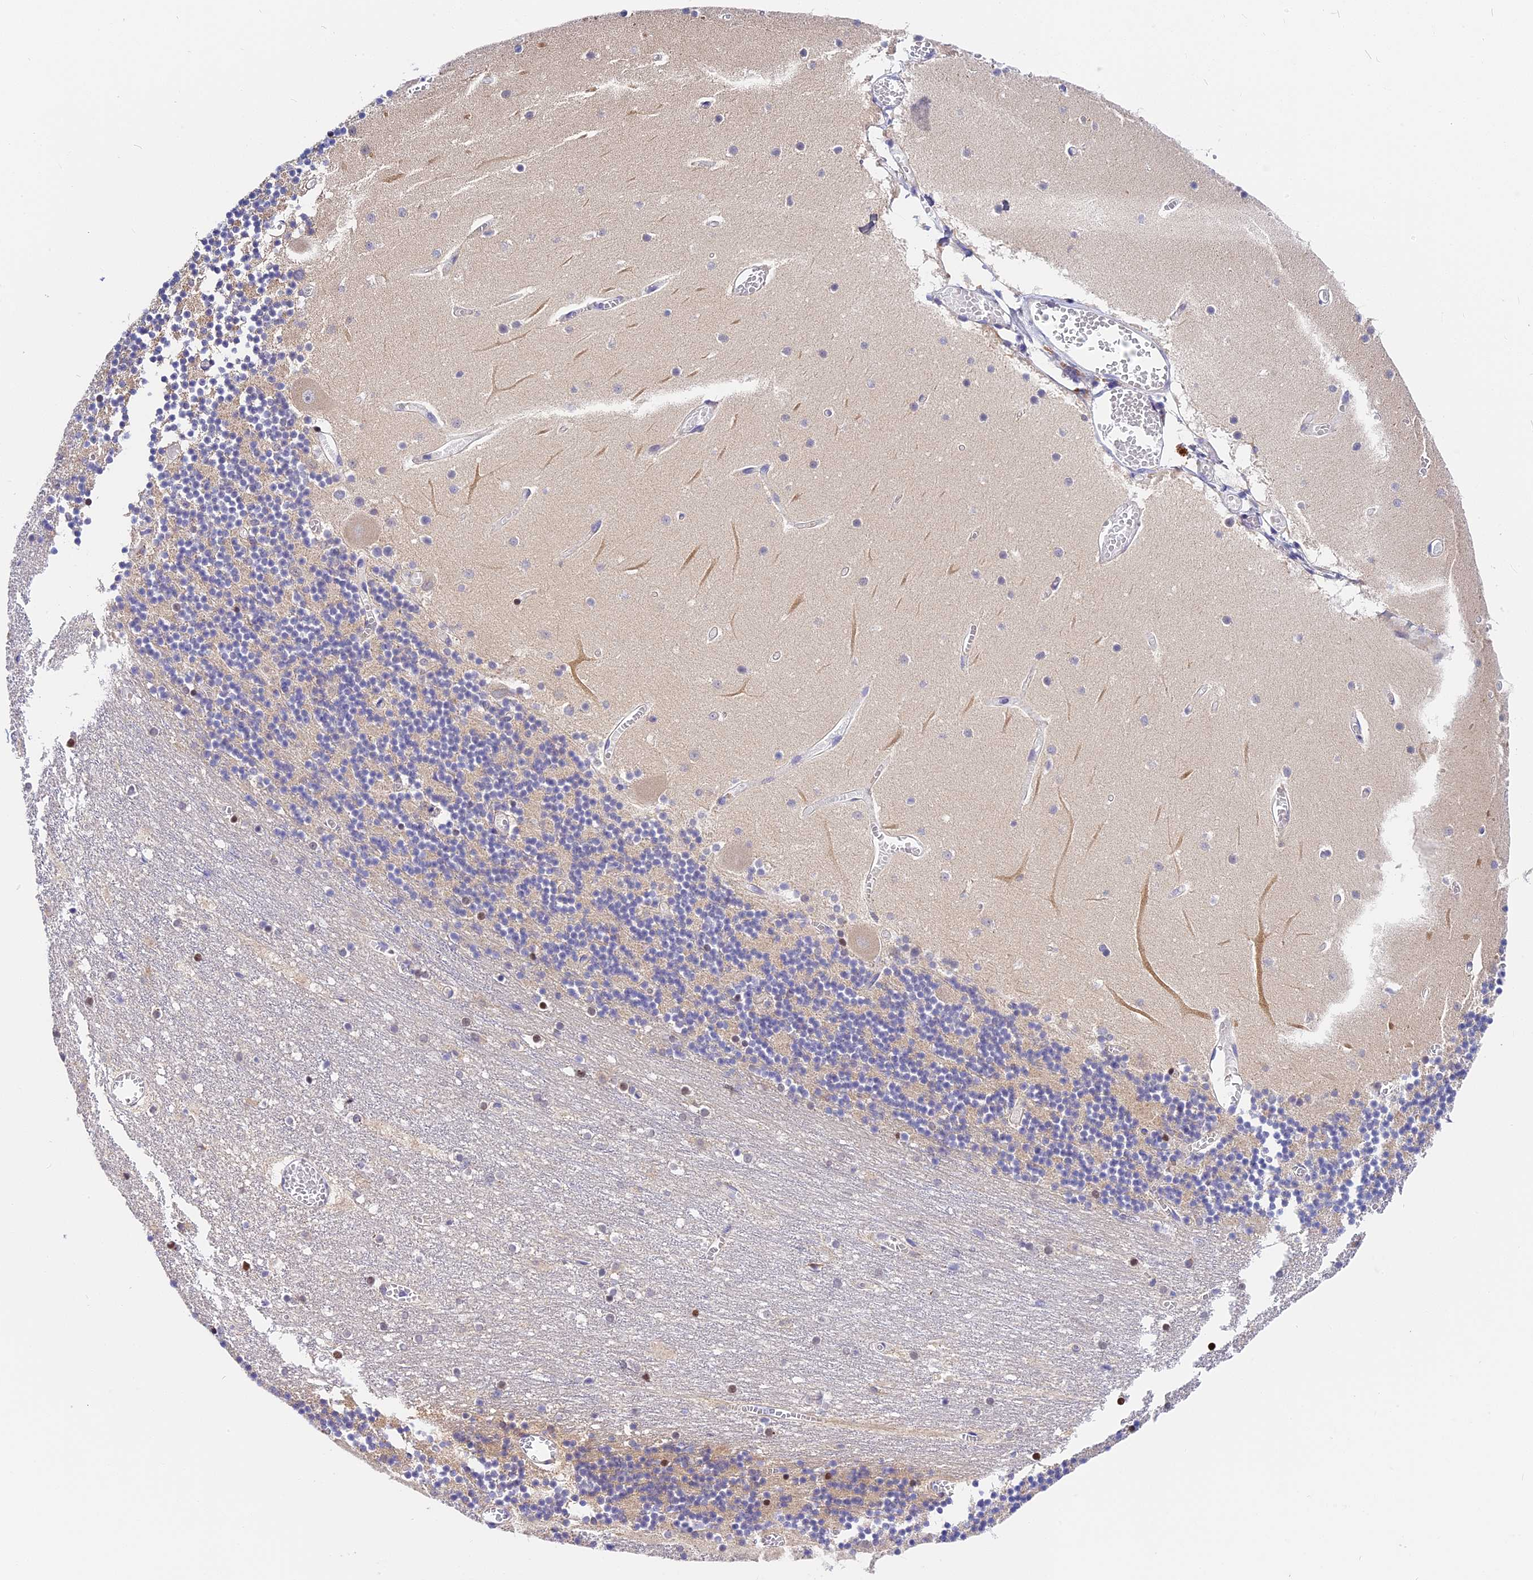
{"staining": {"intensity": "negative", "quantity": "none", "location": "none"}, "tissue": "cerebellum", "cell_type": "Cells in granular layer", "image_type": "normal", "snomed": [{"axis": "morphology", "description": "Normal tissue, NOS"}, {"axis": "topography", "description": "Cerebellum"}], "caption": "The image displays no significant positivity in cells in granular layer of cerebellum. (DAB IHC with hematoxylin counter stain).", "gene": "MIDN", "patient": {"sex": "female", "age": 28}}